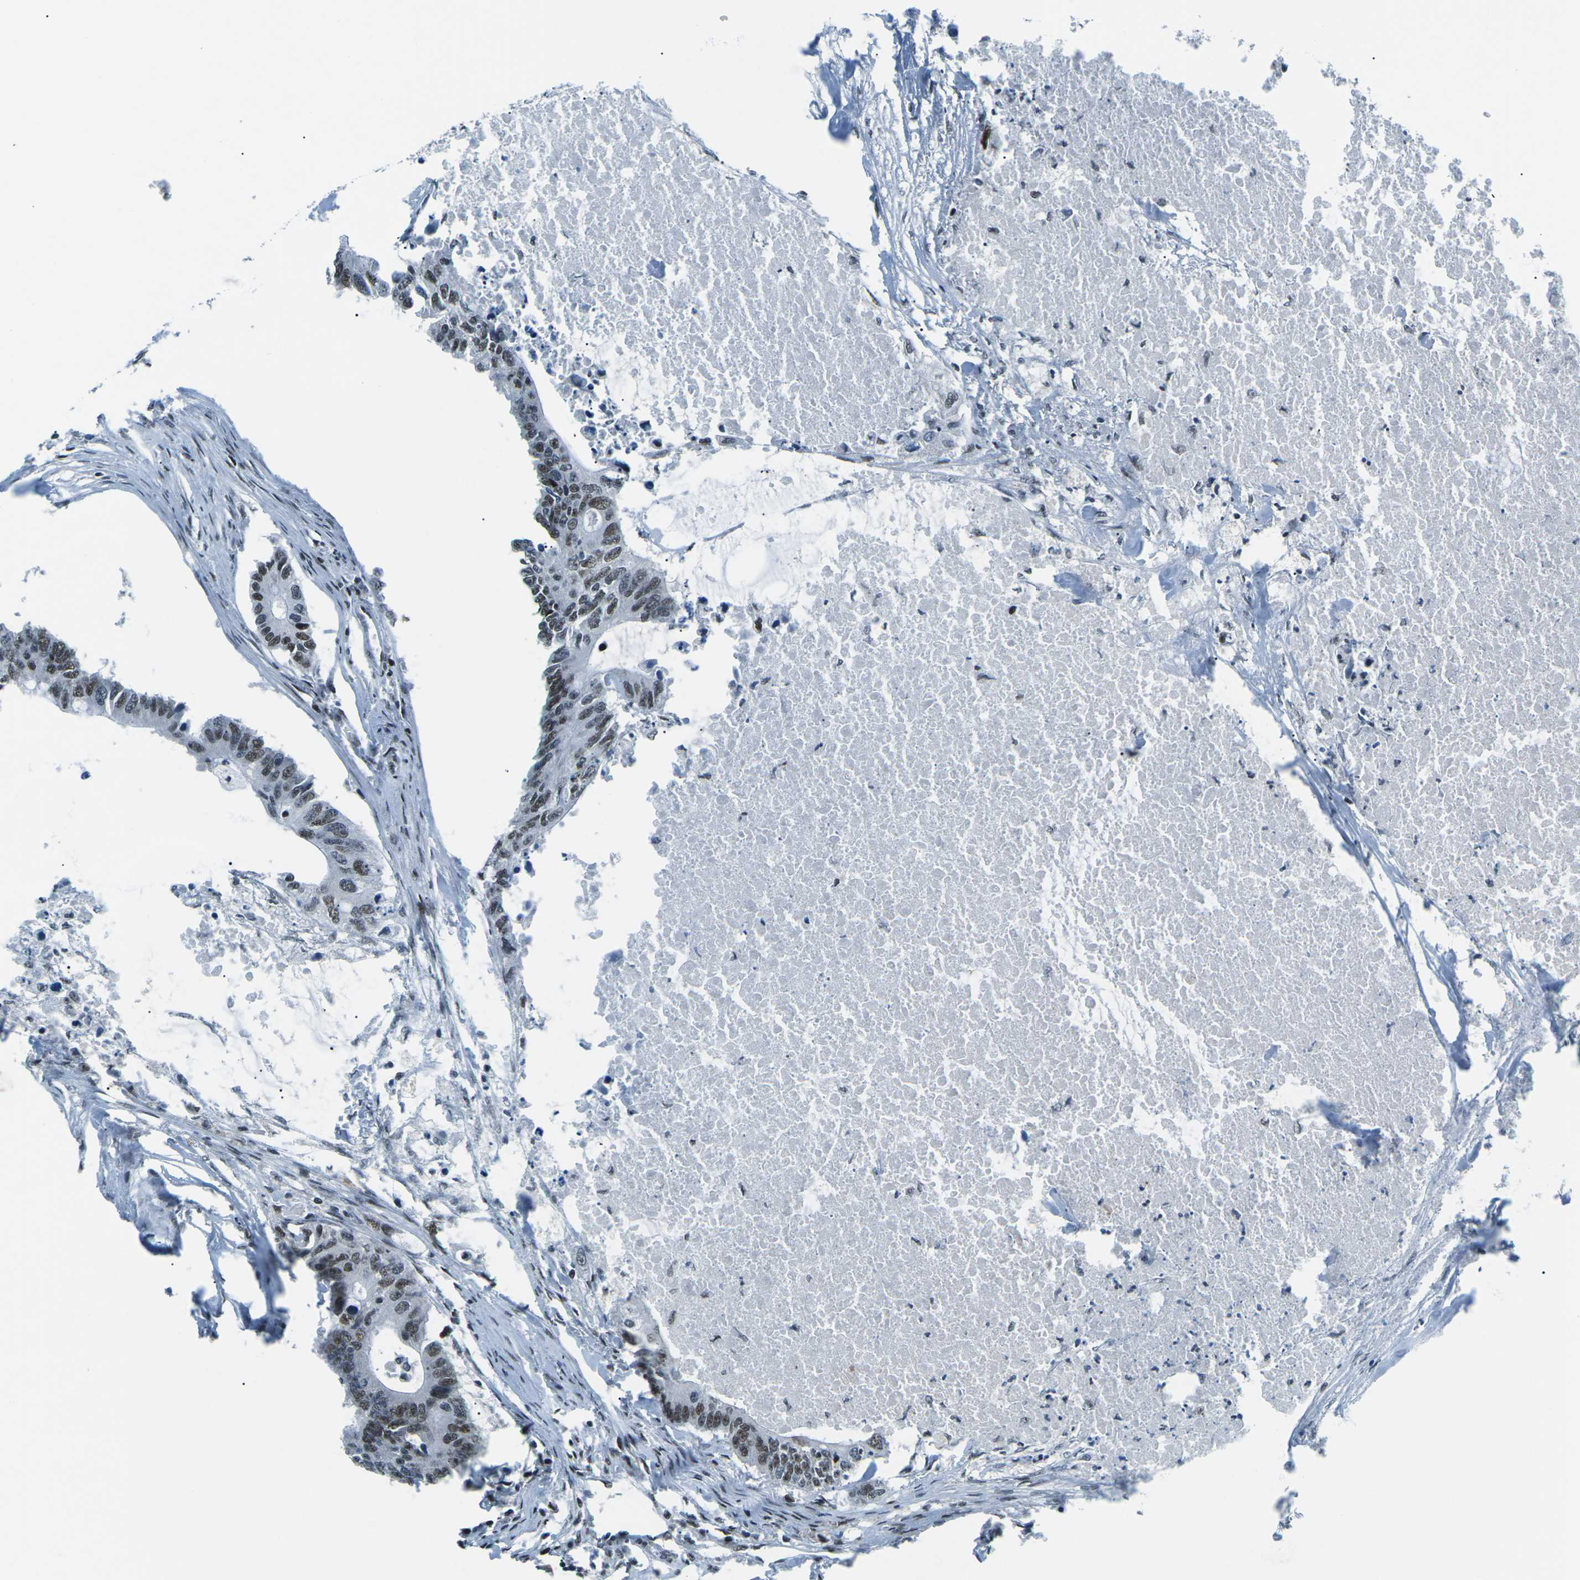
{"staining": {"intensity": "moderate", "quantity": ">75%", "location": "nuclear"}, "tissue": "colorectal cancer", "cell_type": "Tumor cells", "image_type": "cancer", "snomed": [{"axis": "morphology", "description": "Adenocarcinoma, NOS"}, {"axis": "topography", "description": "Colon"}], "caption": "Moderate nuclear expression is identified in about >75% of tumor cells in colorectal cancer (adenocarcinoma). (IHC, brightfield microscopy, high magnification).", "gene": "RBL2", "patient": {"sex": "male", "age": 71}}